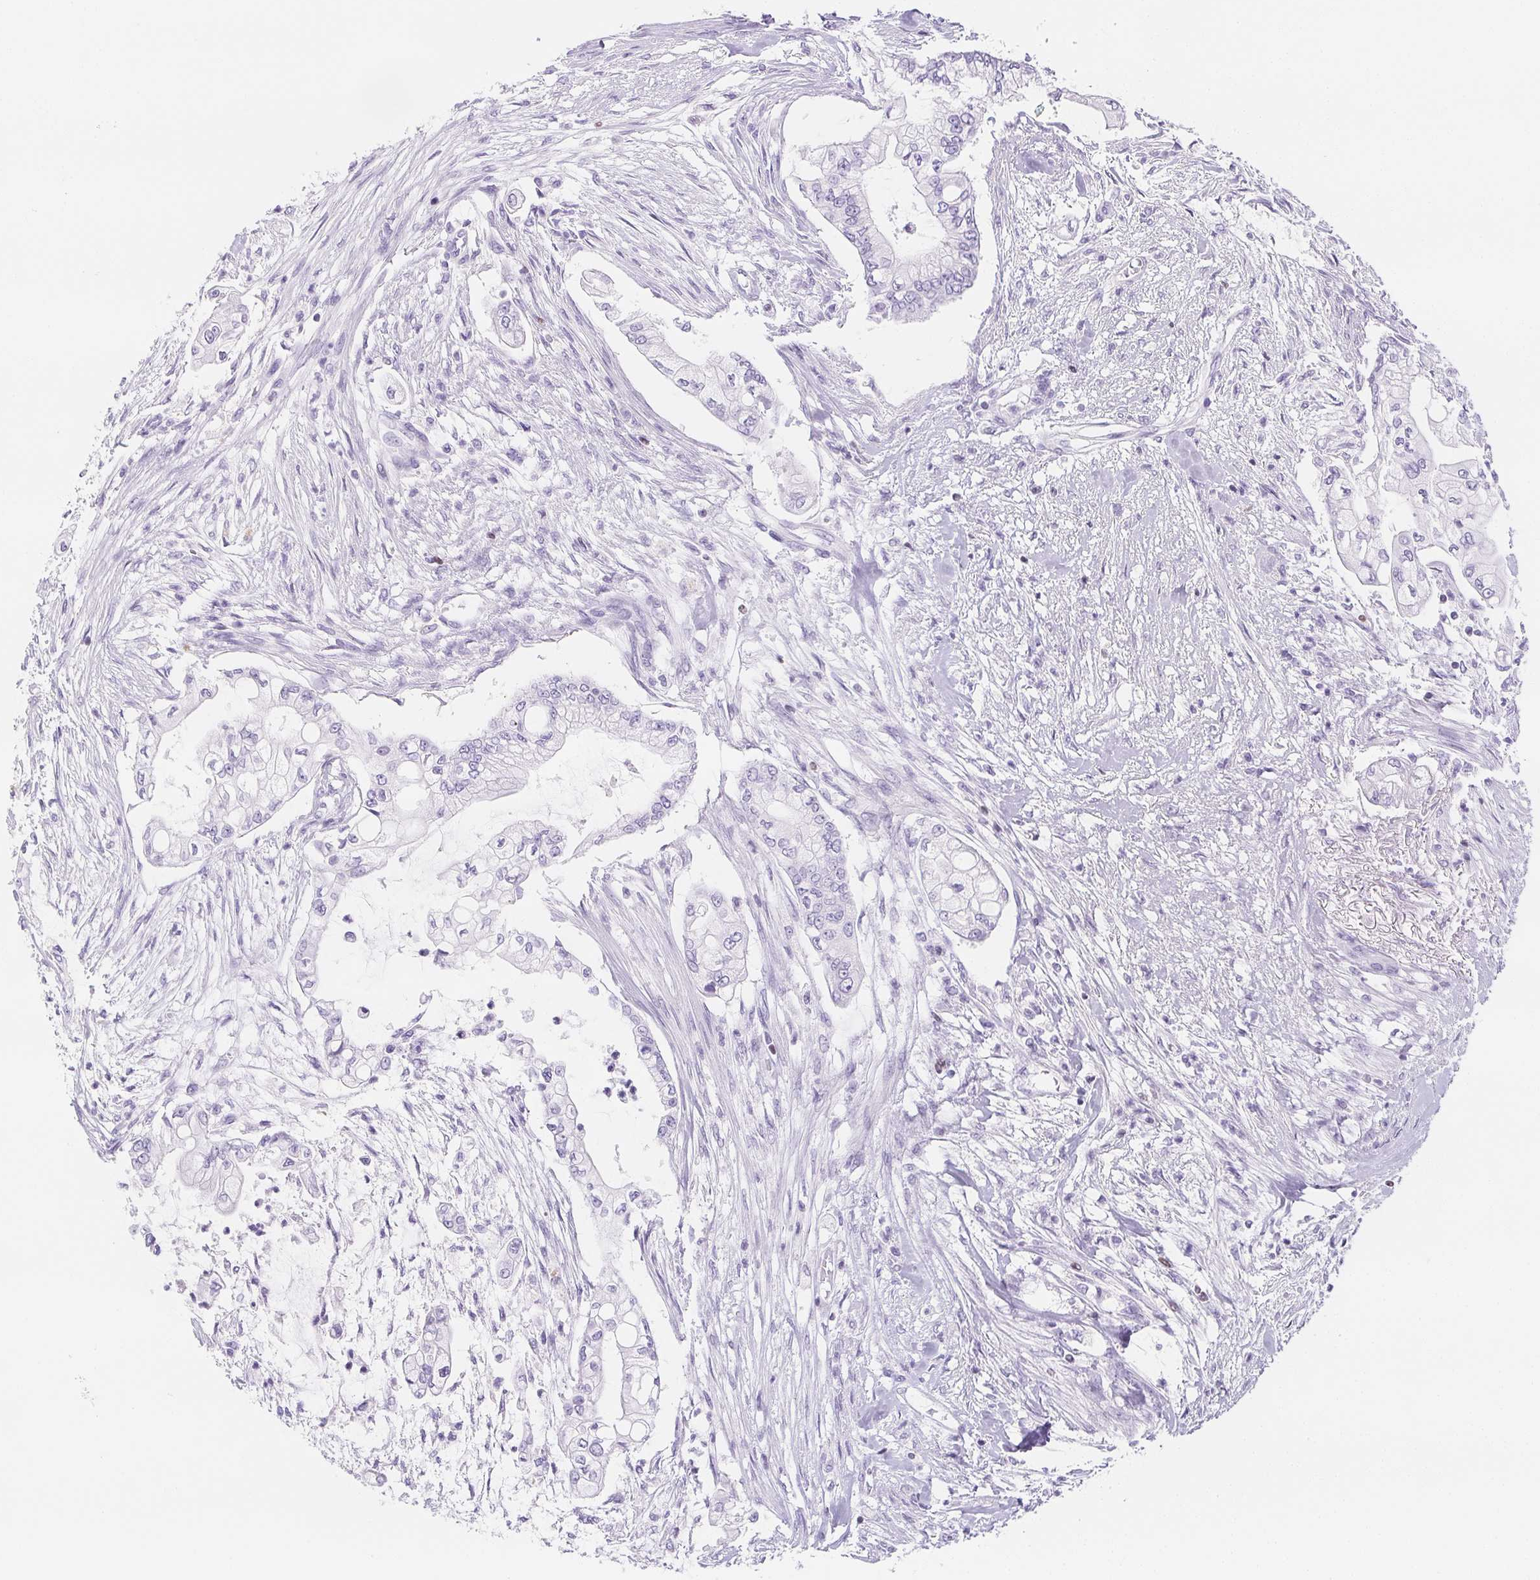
{"staining": {"intensity": "negative", "quantity": "none", "location": "none"}, "tissue": "pancreatic cancer", "cell_type": "Tumor cells", "image_type": "cancer", "snomed": [{"axis": "morphology", "description": "Adenocarcinoma, NOS"}, {"axis": "topography", "description": "Pancreas"}], "caption": "This is an immunohistochemistry image of adenocarcinoma (pancreatic). There is no expression in tumor cells.", "gene": "BEND2", "patient": {"sex": "female", "age": 69}}